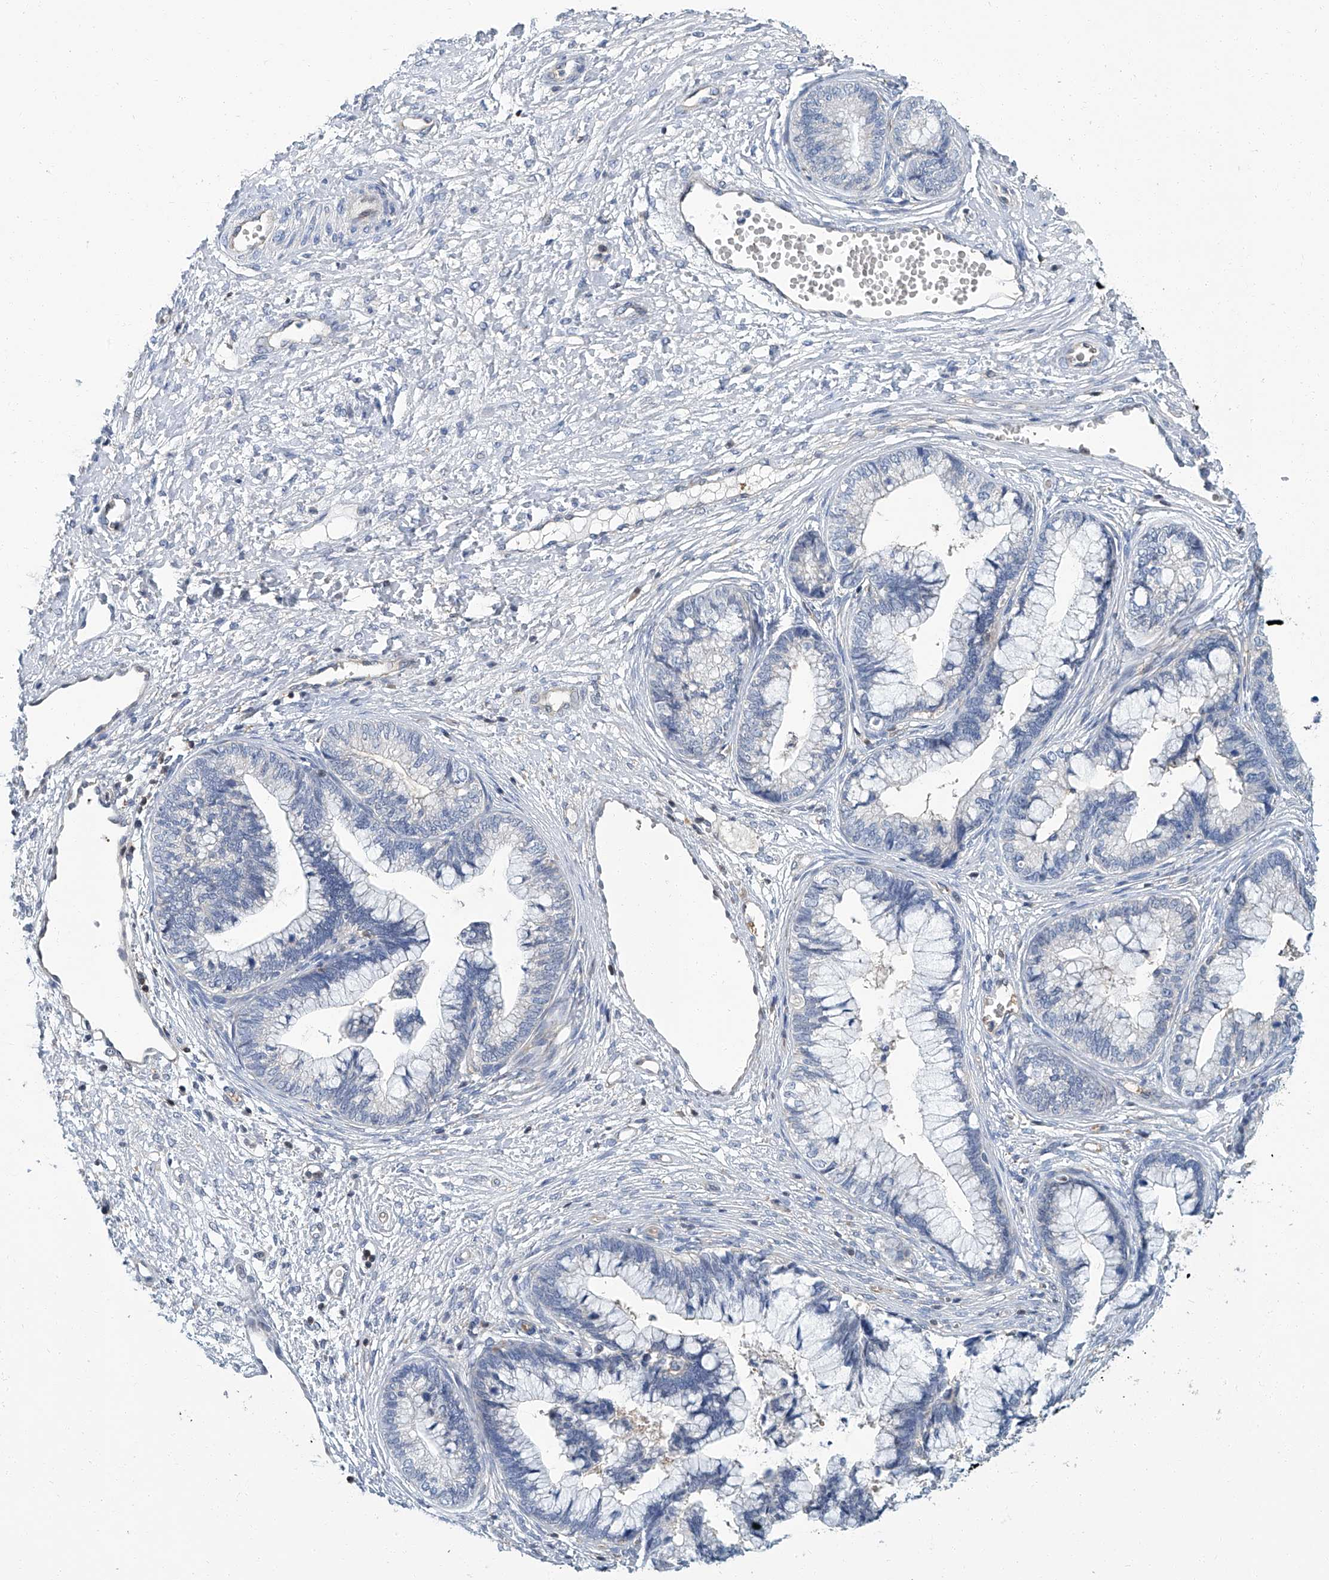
{"staining": {"intensity": "negative", "quantity": "none", "location": "none"}, "tissue": "cervical cancer", "cell_type": "Tumor cells", "image_type": "cancer", "snomed": [{"axis": "morphology", "description": "Adenocarcinoma, NOS"}, {"axis": "topography", "description": "Cervix"}], "caption": "A micrograph of adenocarcinoma (cervical) stained for a protein reveals no brown staining in tumor cells.", "gene": "PSMB10", "patient": {"sex": "female", "age": 44}}